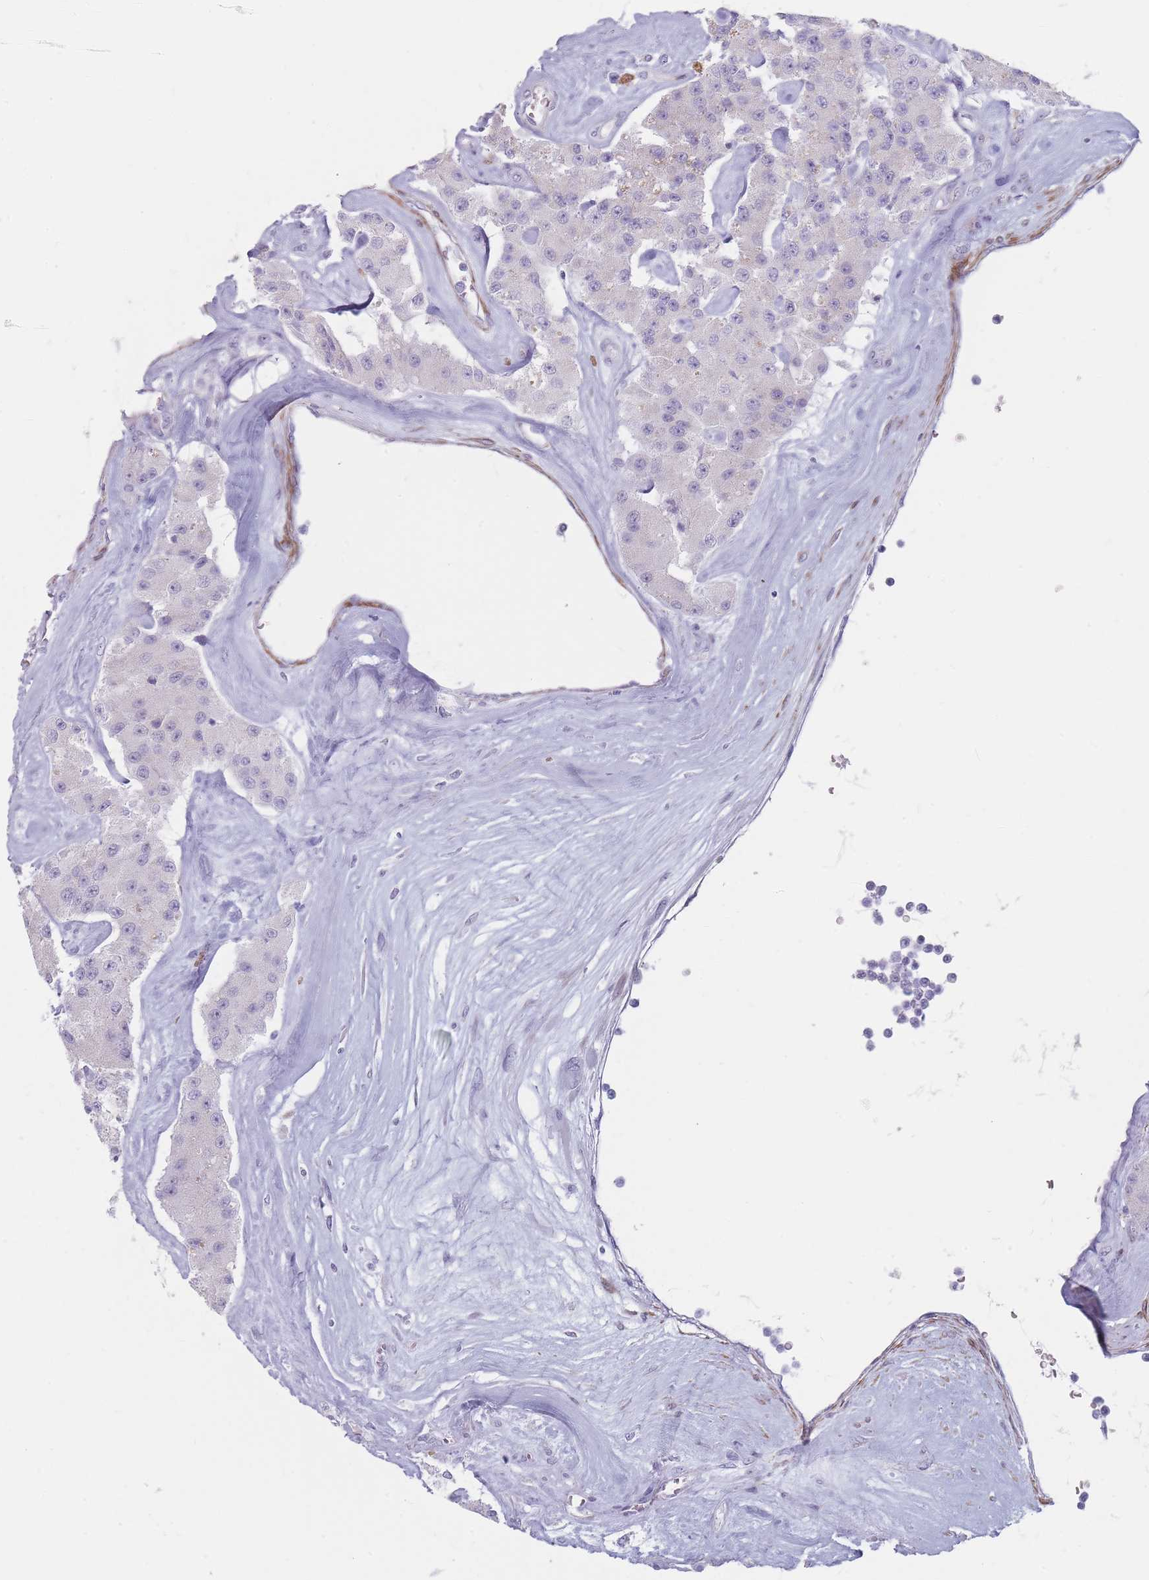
{"staining": {"intensity": "negative", "quantity": "none", "location": "none"}, "tissue": "carcinoid", "cell_type": "Tumor cells", "image_type": "cancer", "snomed": [{"axis": "morphology", "description": "Carcinoid, malignant, NOS"}, {"axis": "topography", "description": "Pancreas"}], "caption": "High power microscopy photomicrograph of an immunohistochemistry (IHC) image of malignant carcinoid, revealing no significant expression in tumor cells.", "gene": "IFNA6", "patient": {"sex": "male", "age": 41}}